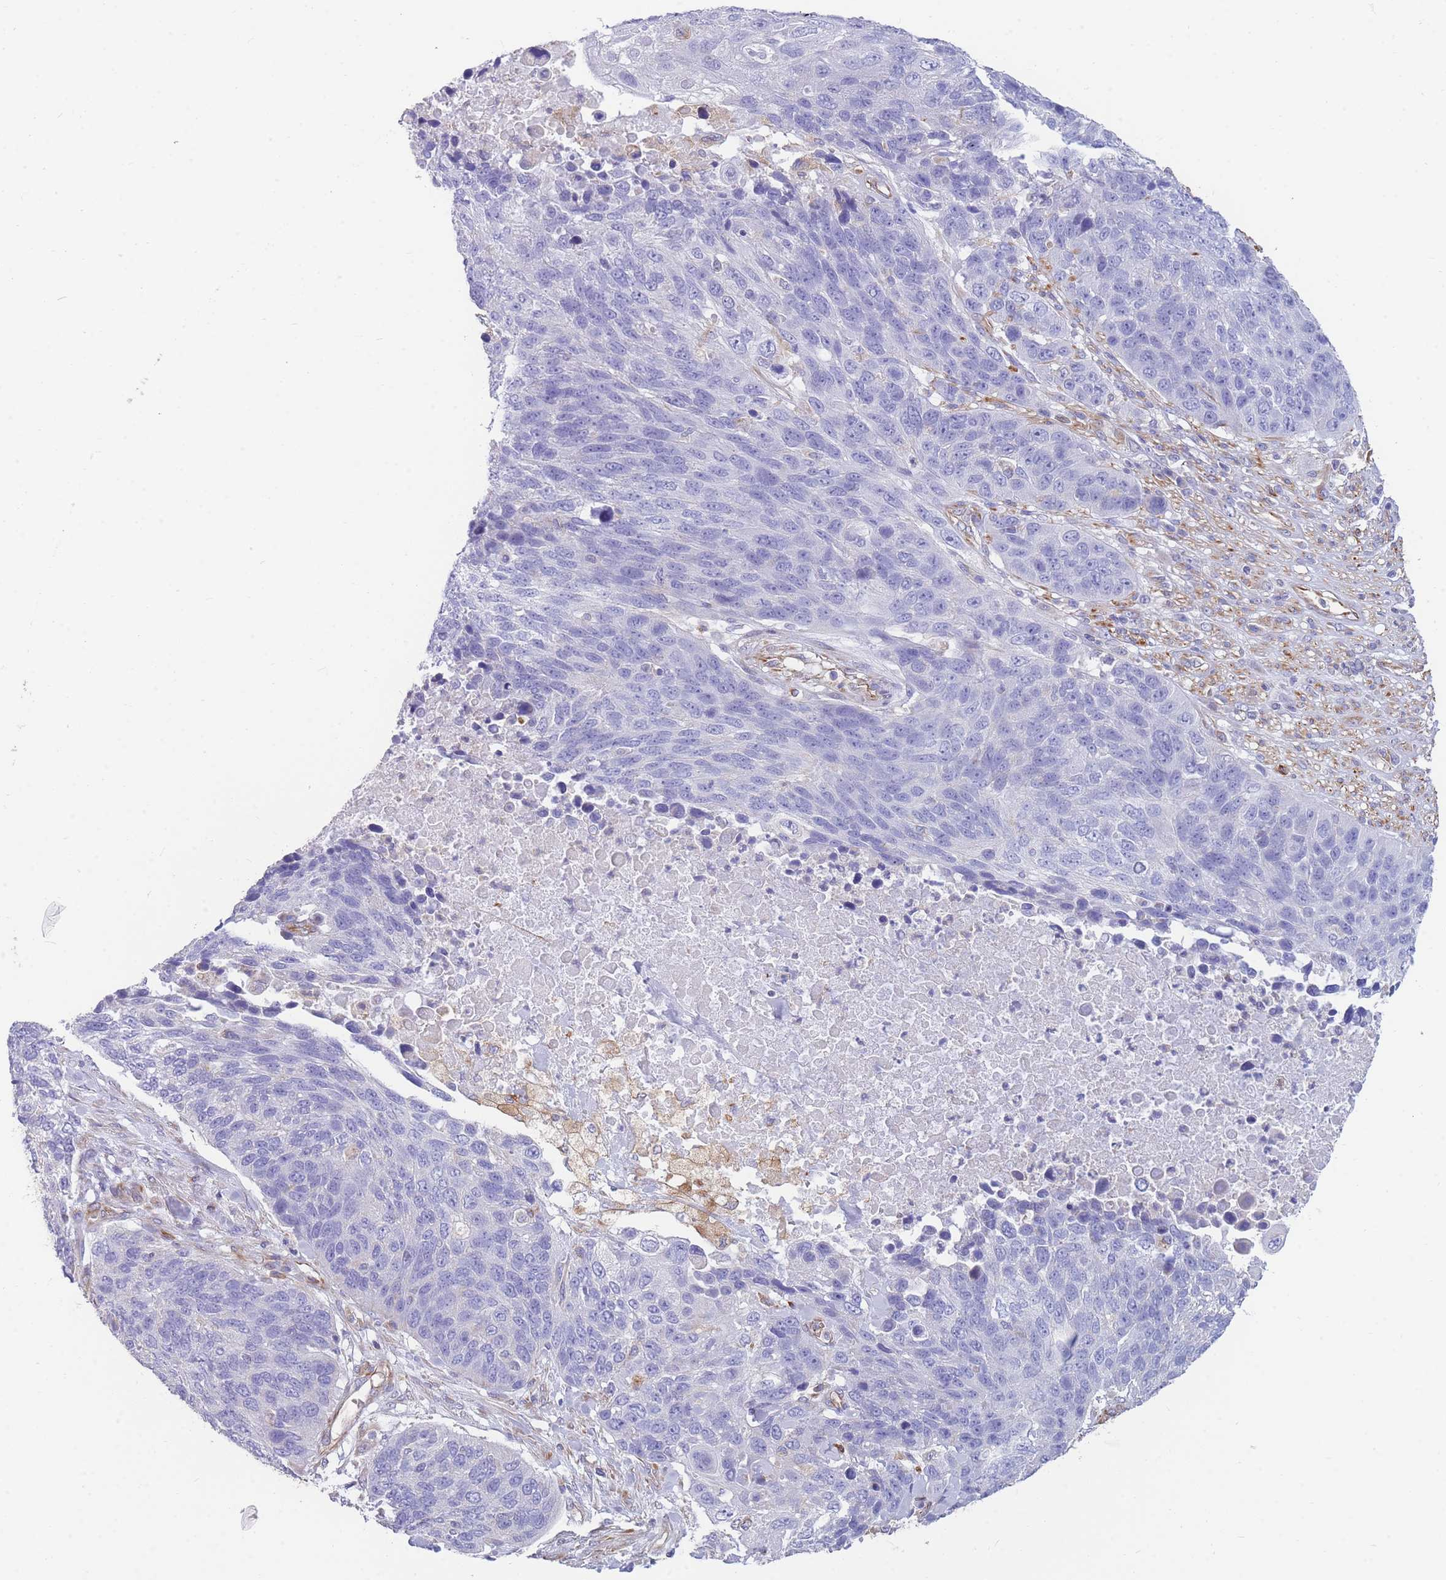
{"staining": {"intensity": "negative", "quantity": "none", "location": "none"}, "tissue": "lung cancer", "cell_type": "Tumor cells", "image_type": "cancer", "snomed": [{"axis": "morphology", "description": "Normal tissue, NOS"}, {"axis": "morphology", "description": "Squamous cell carcinoma, NOS"}, {"axis": "topography", "description": "Lymph node"}, {"axis": "topography", "description": "Lung"}], "caption": "This micrograph is of lung squamous cell carcinoma stained with IHC to label a protein in brown with the nuclei are counter-stained blue. There is no staining in tumor cells. The staining was performed using DAB (3,3'-diaminobenzidine) to visualize the protein expression in brown, while the nuclei were stained in blue with hematoxylin (Magnification: 20x).", "gene": "ANKRD53", "patient": {"sex": "male", "age": 66}}